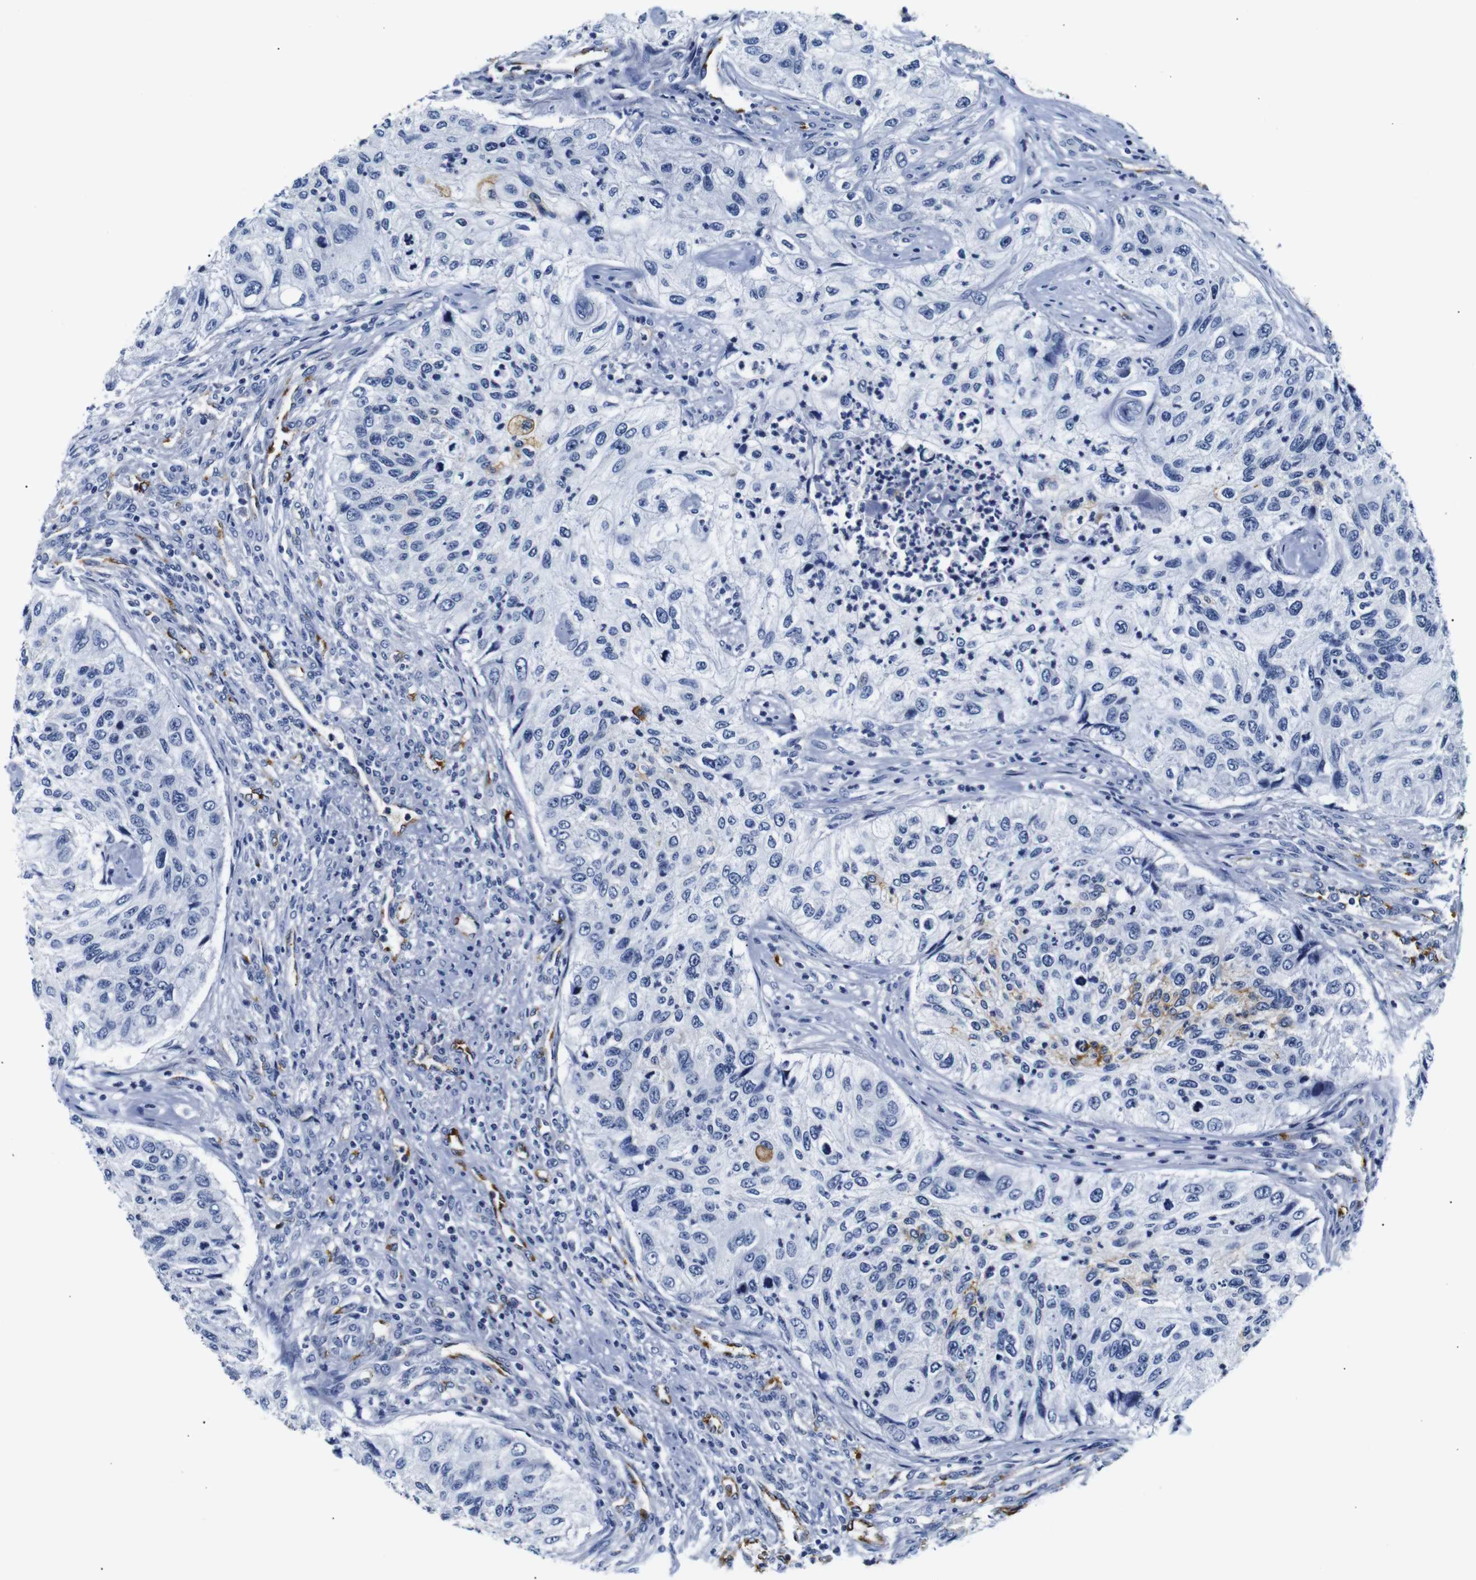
{"staining": {"intensity": "moderate", "quantity": "<25%", "location": "cytoplasmic/membranous"}, "tissue": "urothelial cancer", "cell_type": "Tumor cells", "image_type": "cancer", "snomed": [{"axis": "morphology", "description": "Urothelial carcinoma, High grade"}, {"axis": "topography", "description": "Urinary bladder"}], "caption": "Immunohistochemical staining of human urothelial carcinoma (high-grade) exhibits moderate cytoplasmic/membranous protein positivity in about <25% of tumor cells.", "gene": "MUC4", "patient": {"sex": "female", "age": 60}}